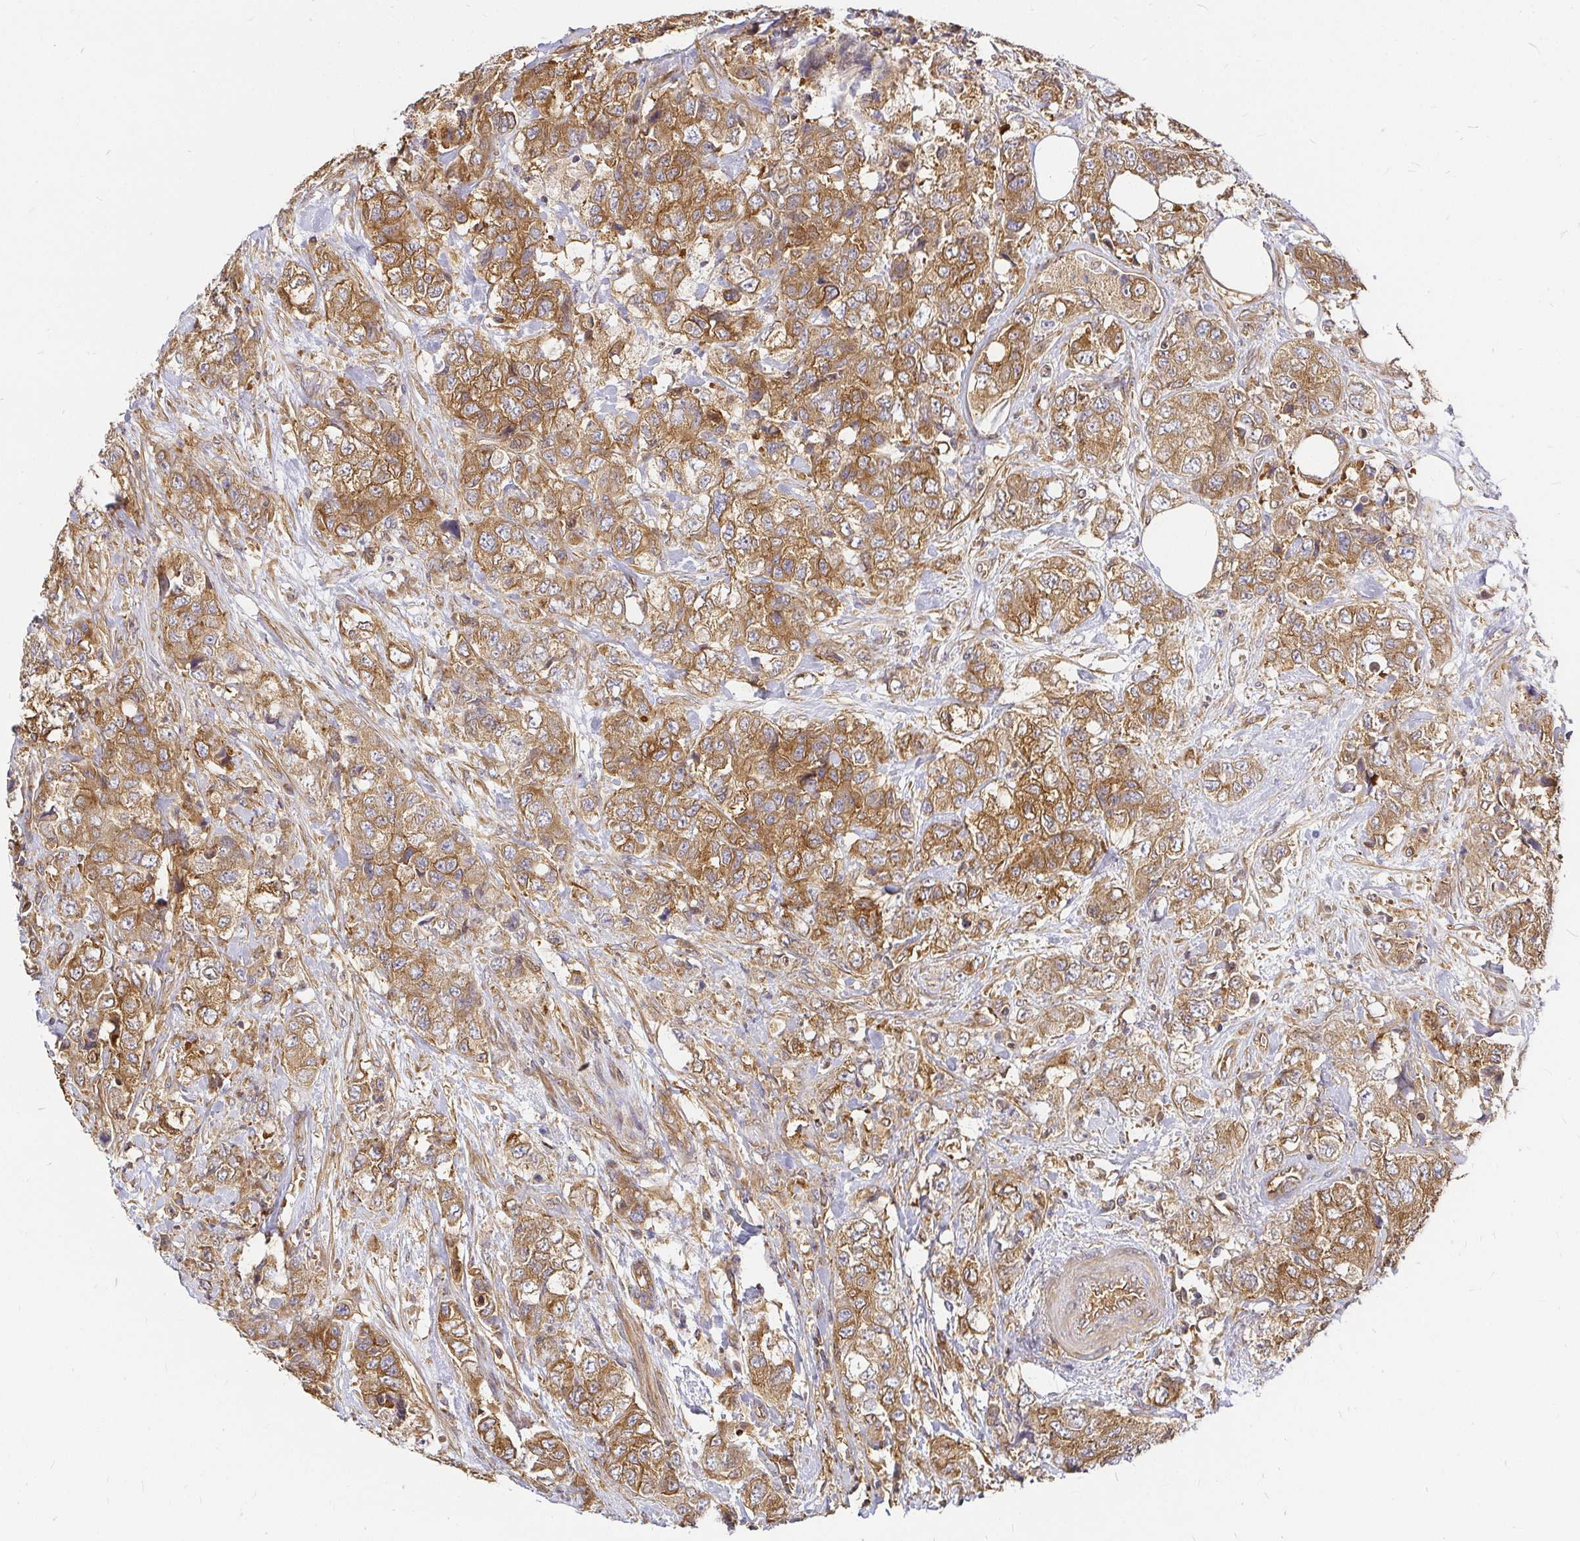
{"staining": {"intensity": "moderate", "quantity": ">75%", "location": "cytoplasmic/membranous"}, "tissue": "urothelial cancer", "cell_type": "Tumor cells", "image_type": "cancer", "snomed": [{"axis": "morphology", "description": "Urothelial carcinoma, High grade"}, {"axis": "topography", "description": "Urinary bladder"}], "caption": "A medium amount of moderate cytoplasmic/membranous expression is appreciated in approximately >75% of tumor cells in urothelial cancer tissue.", "gene": "KIF5B", "patient": {"sex": "female", "age": 78}}